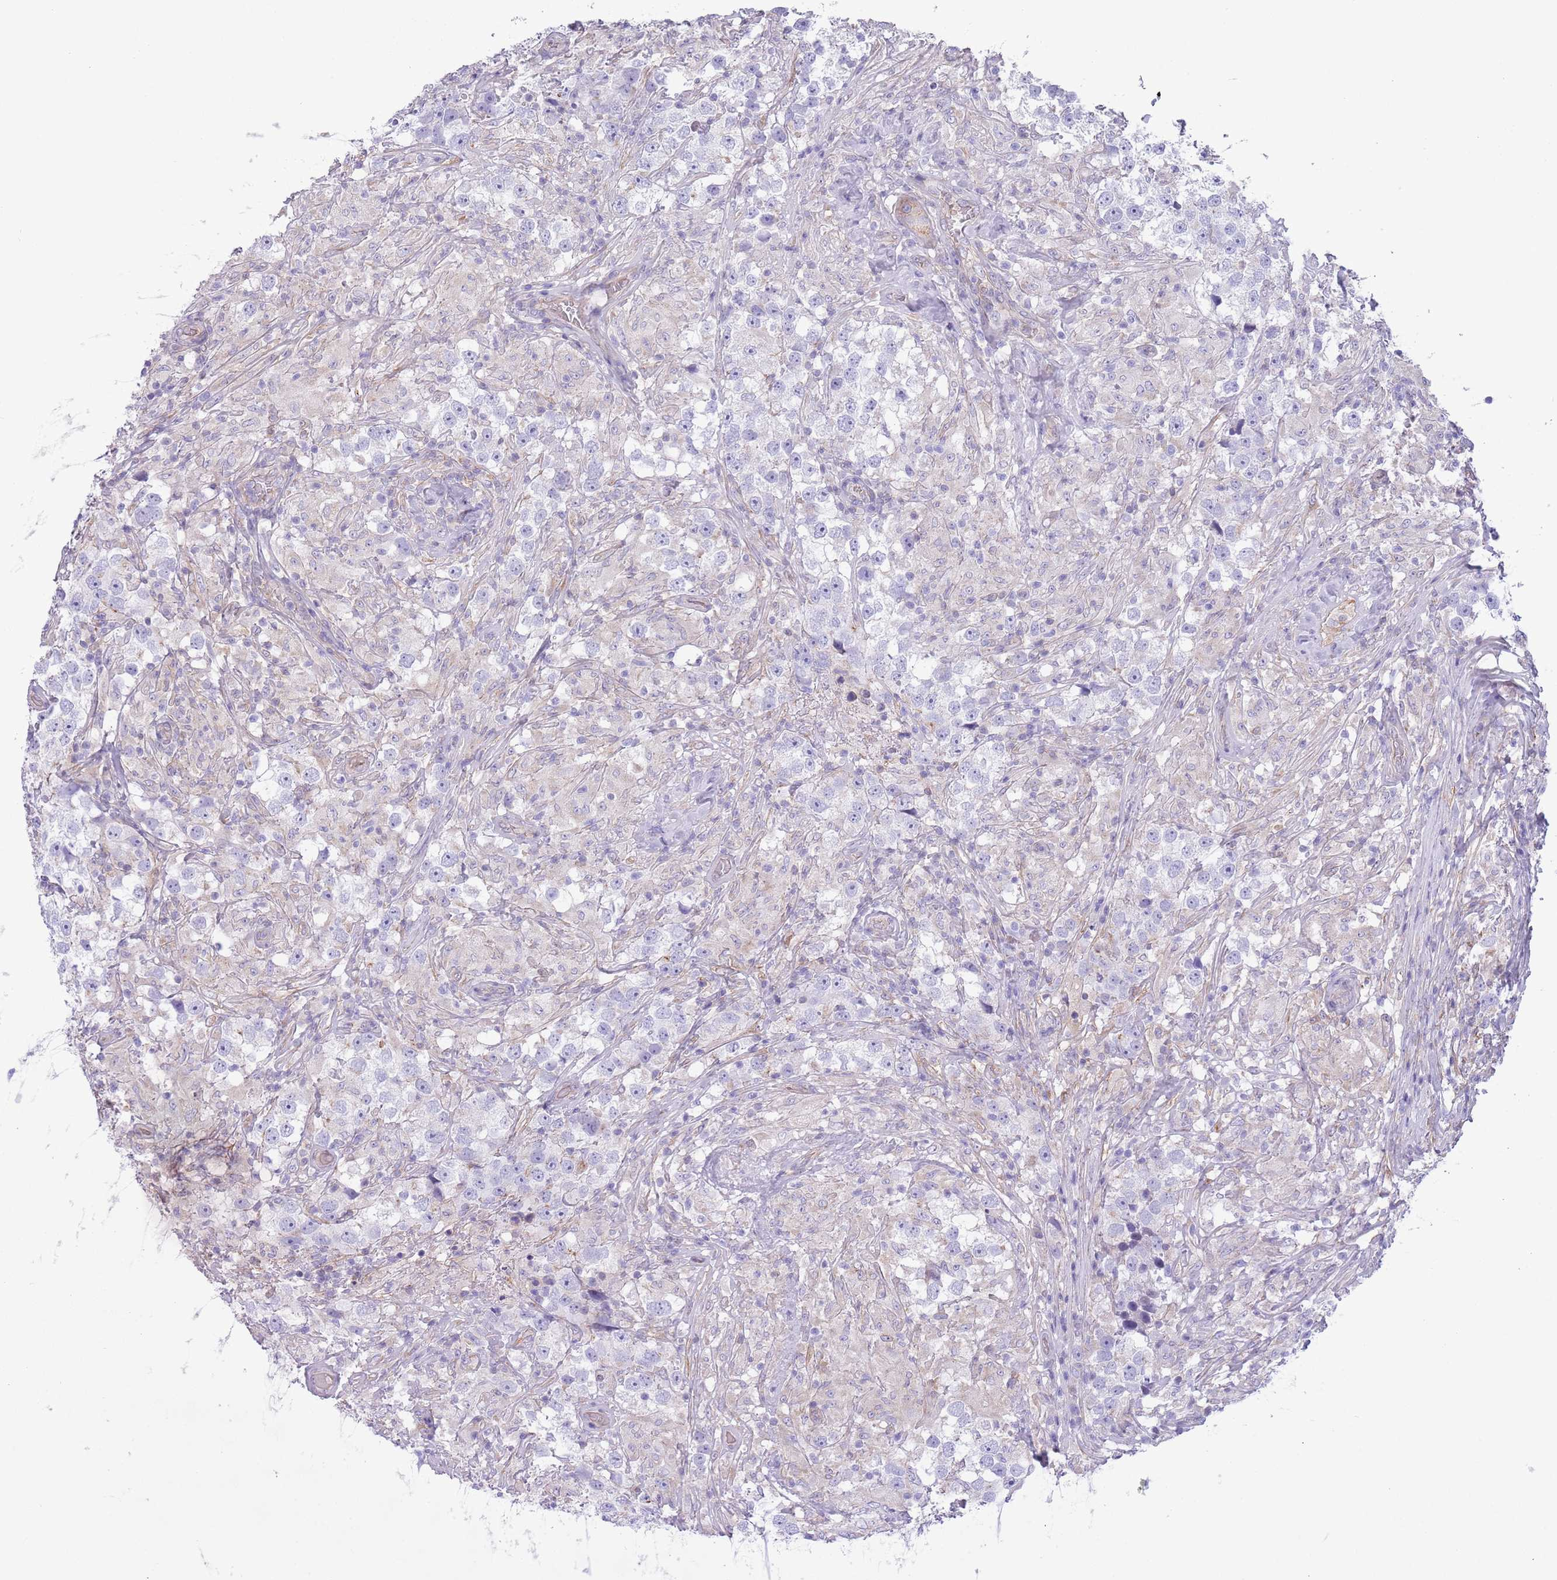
{"staining": {"intensity": "negative", "quantity": "none", "location": "none"}, "tissue": "testis cancer", "cell_type": "Tumor cells", "image_type": "cancer", "snomed": [{"axis": "morphology", "description": "Seminoma, NOS"}, {"axis": "topography", "description": "Testis"}], "caption": "Immunohistochemistry (IHC) image of human testis cancer stained for a protein (brown), which reveals no staining in tumor cells.", "gene": "RBP3", "patient": {"sex": "male", "age": 46}}